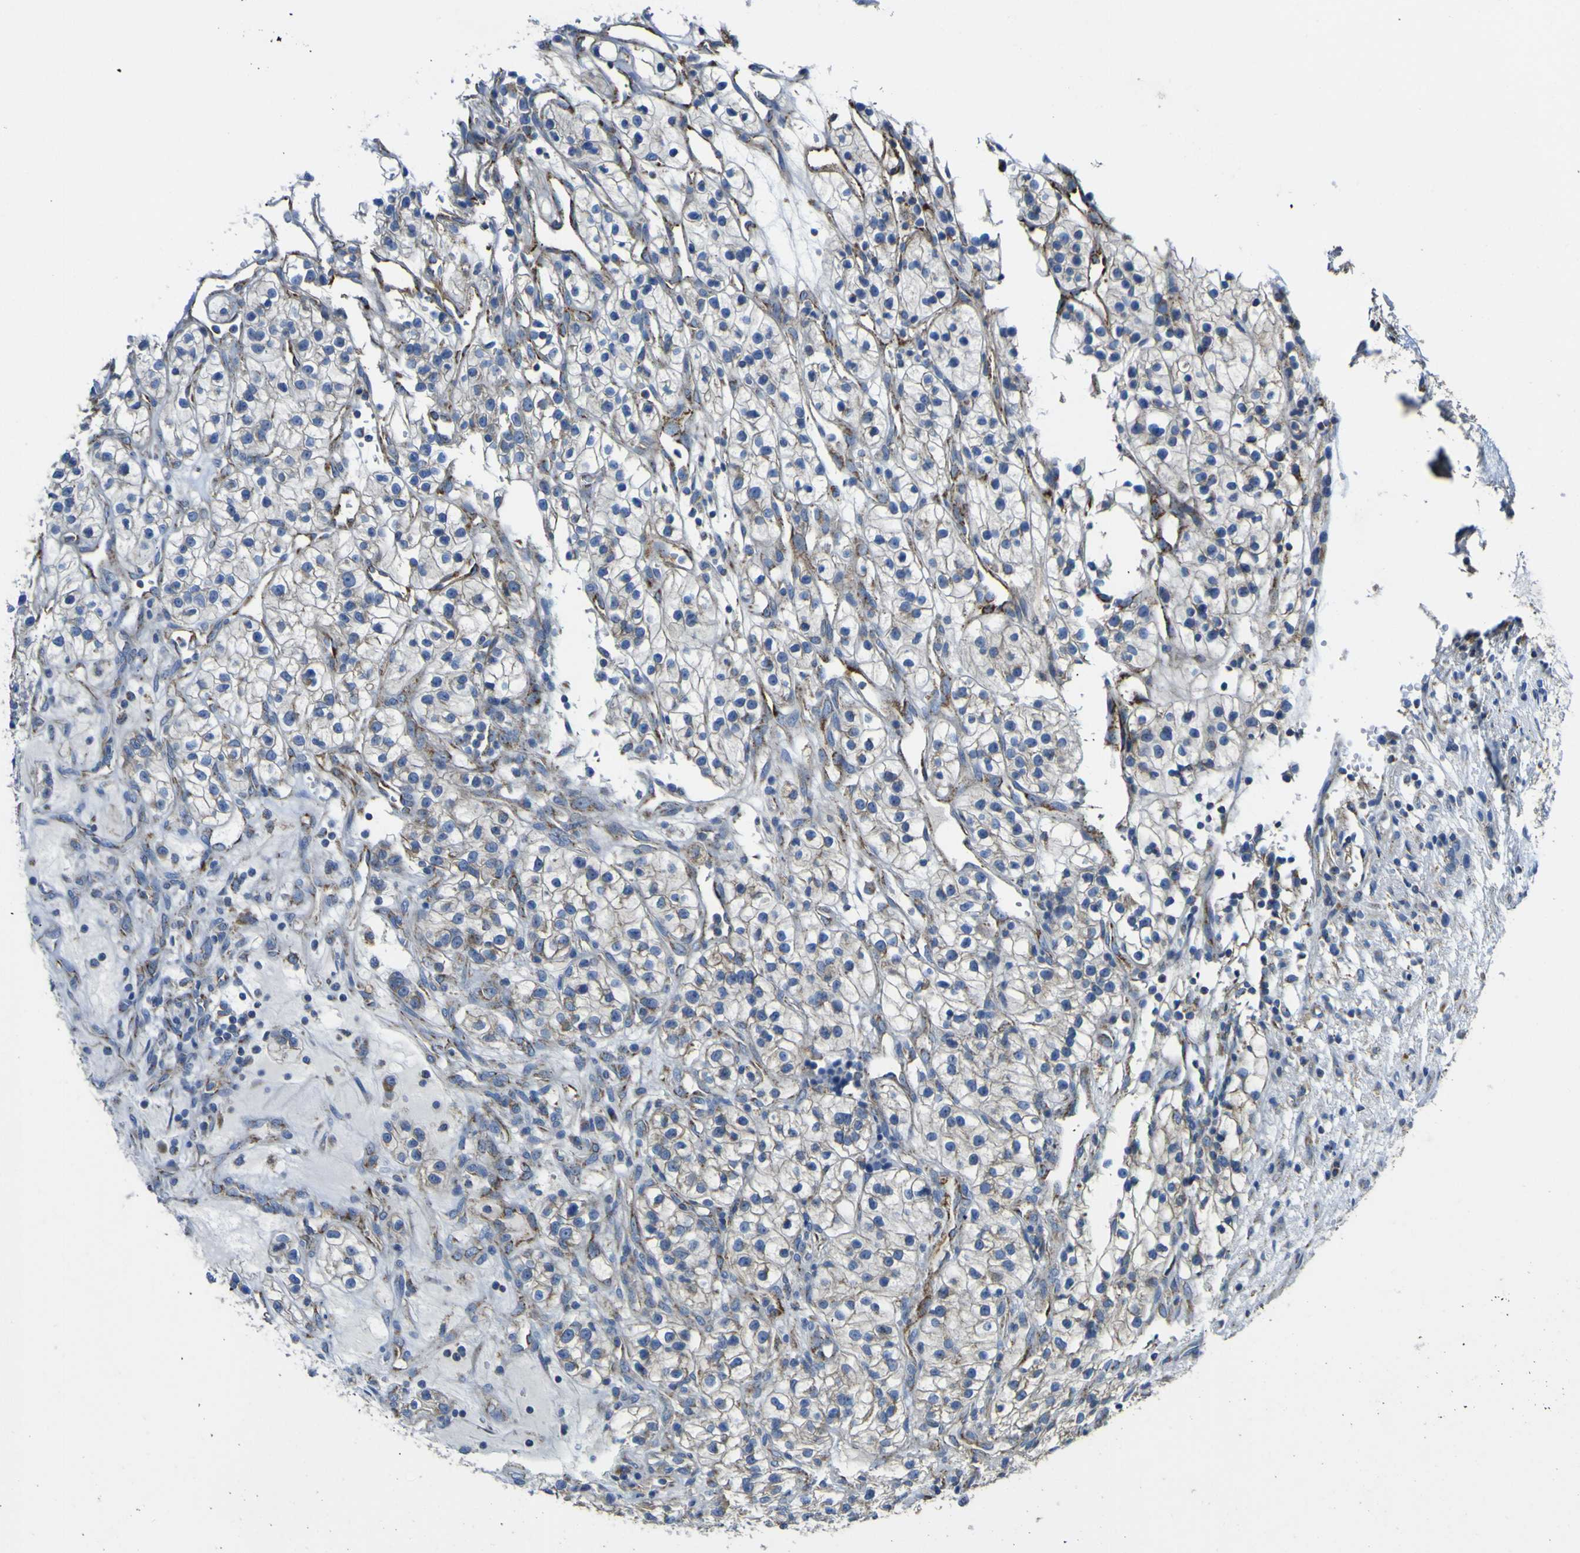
{"staining": {"intensity": "weak", "quantity": "25%-75%", "location": "cytoplasmic/membranous"}, "tissue": "renal cancer", "cell_type": "Tumor cells", "image_type": "cancer", "snomed": [{"axis": "morphology", "description": "Adenocarcinoma, NOS"}, {"axis": "topography", "description": "Kidney"}], "caption": "Immunohistochemistry histopathology image of neoplastic tissue: human adenocarcinoma (renal) stained using IHC shows low levels of weak protein expression localized specifically in the cytoplasmic/membranous of tumor cells, appearing as a cytoplasmic/membranous brown color.", "gene": "ALDH18A1", "patient": {"sex": "female", "age": 57}}